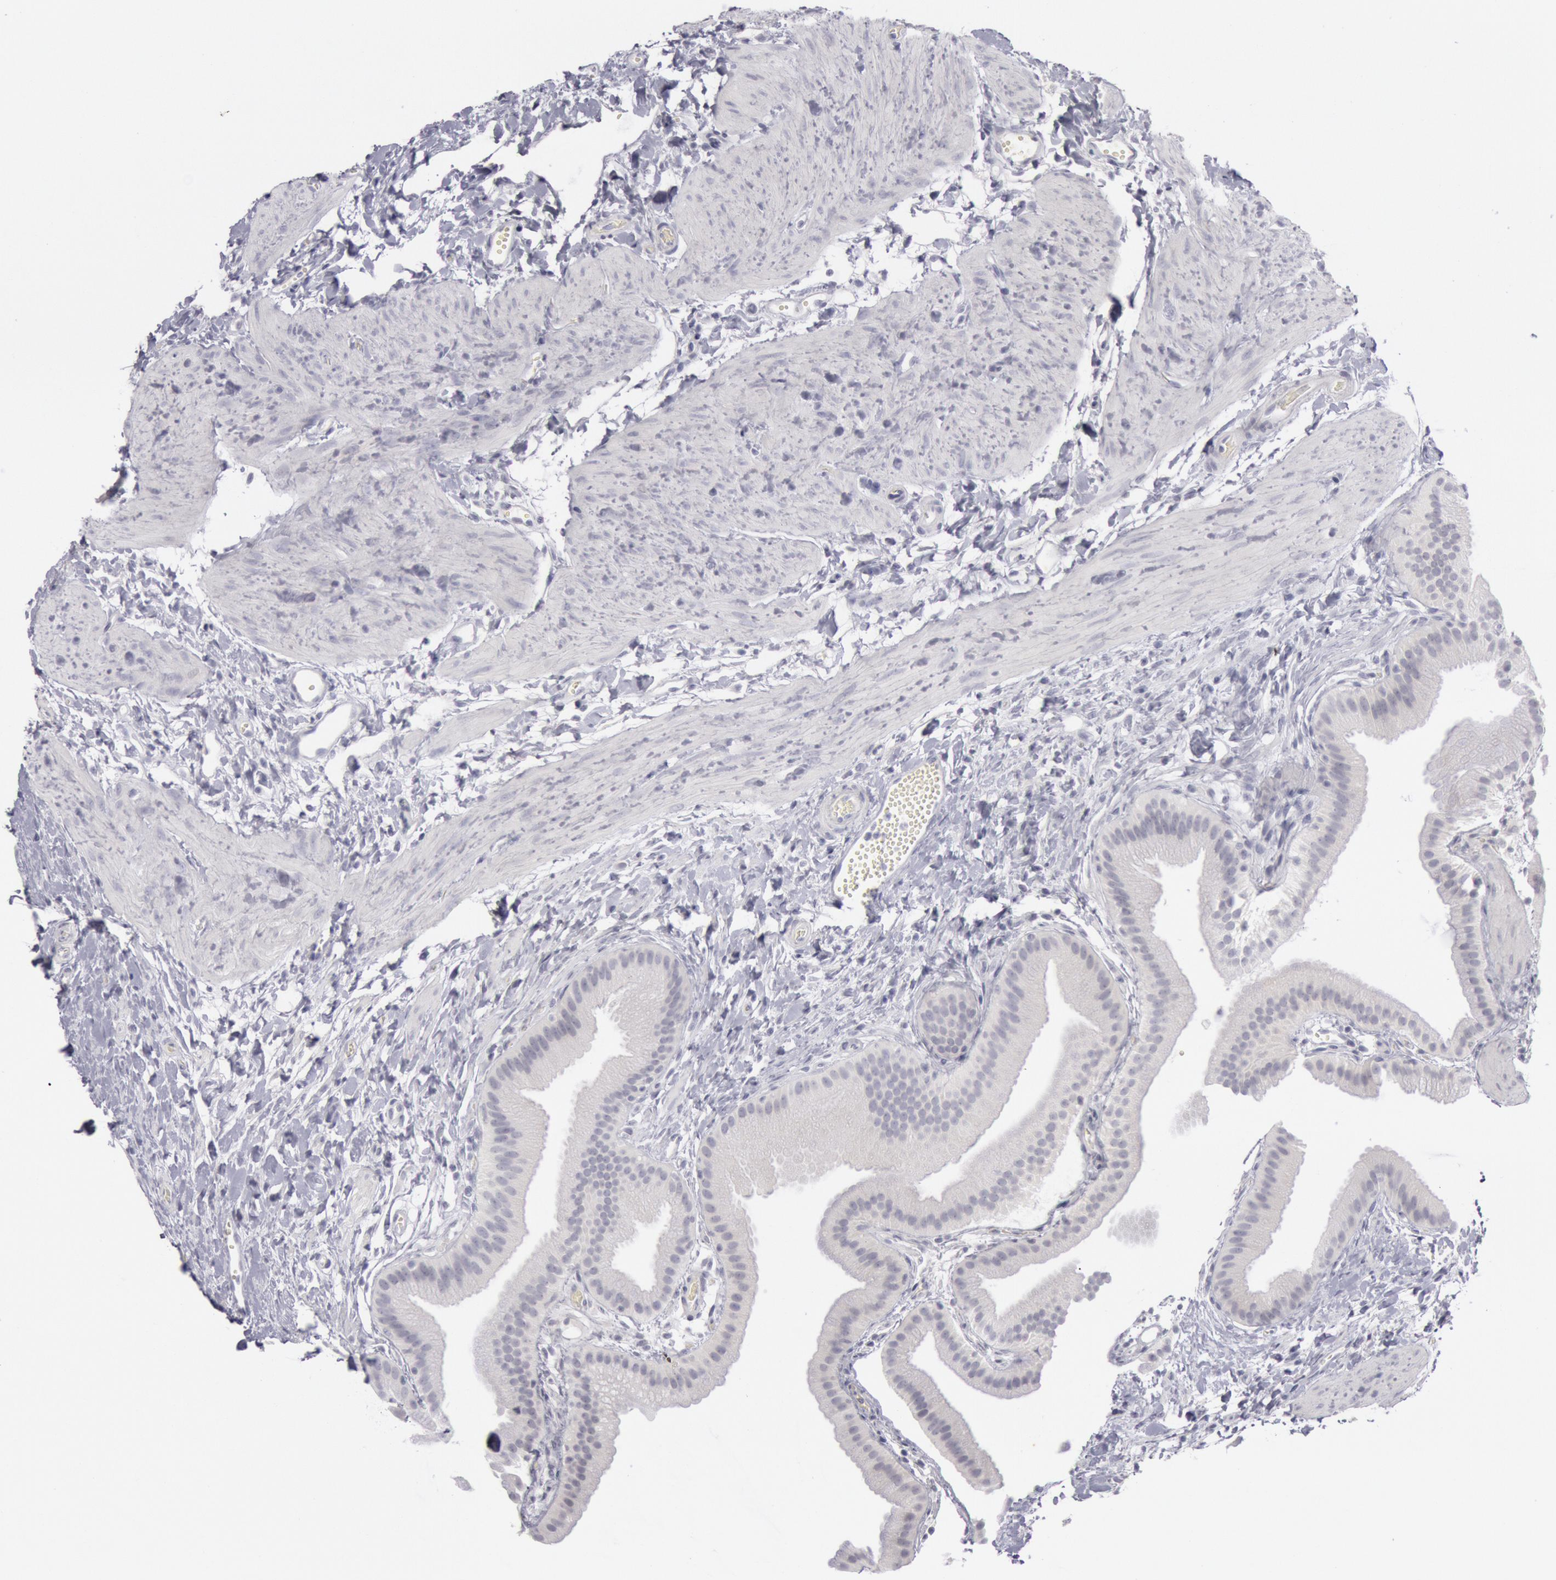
{"staining": {"intensity": "negative", "quantity": "none", "location": "none"}, "tissue": "gallbladder", "cell_type": "Glandular cells", "image_type": "normal", "snomed": [{"axis": "morphology", "description": "Normal tissue, NOS"}, {"axis": "topography", "description": "Gallbladder"}], "caption": "The histopathology image shows no significant expression in glandular cells of gallbladder.", "gene": "KRT16", "patient": {"sex": "female", "age": 63}}